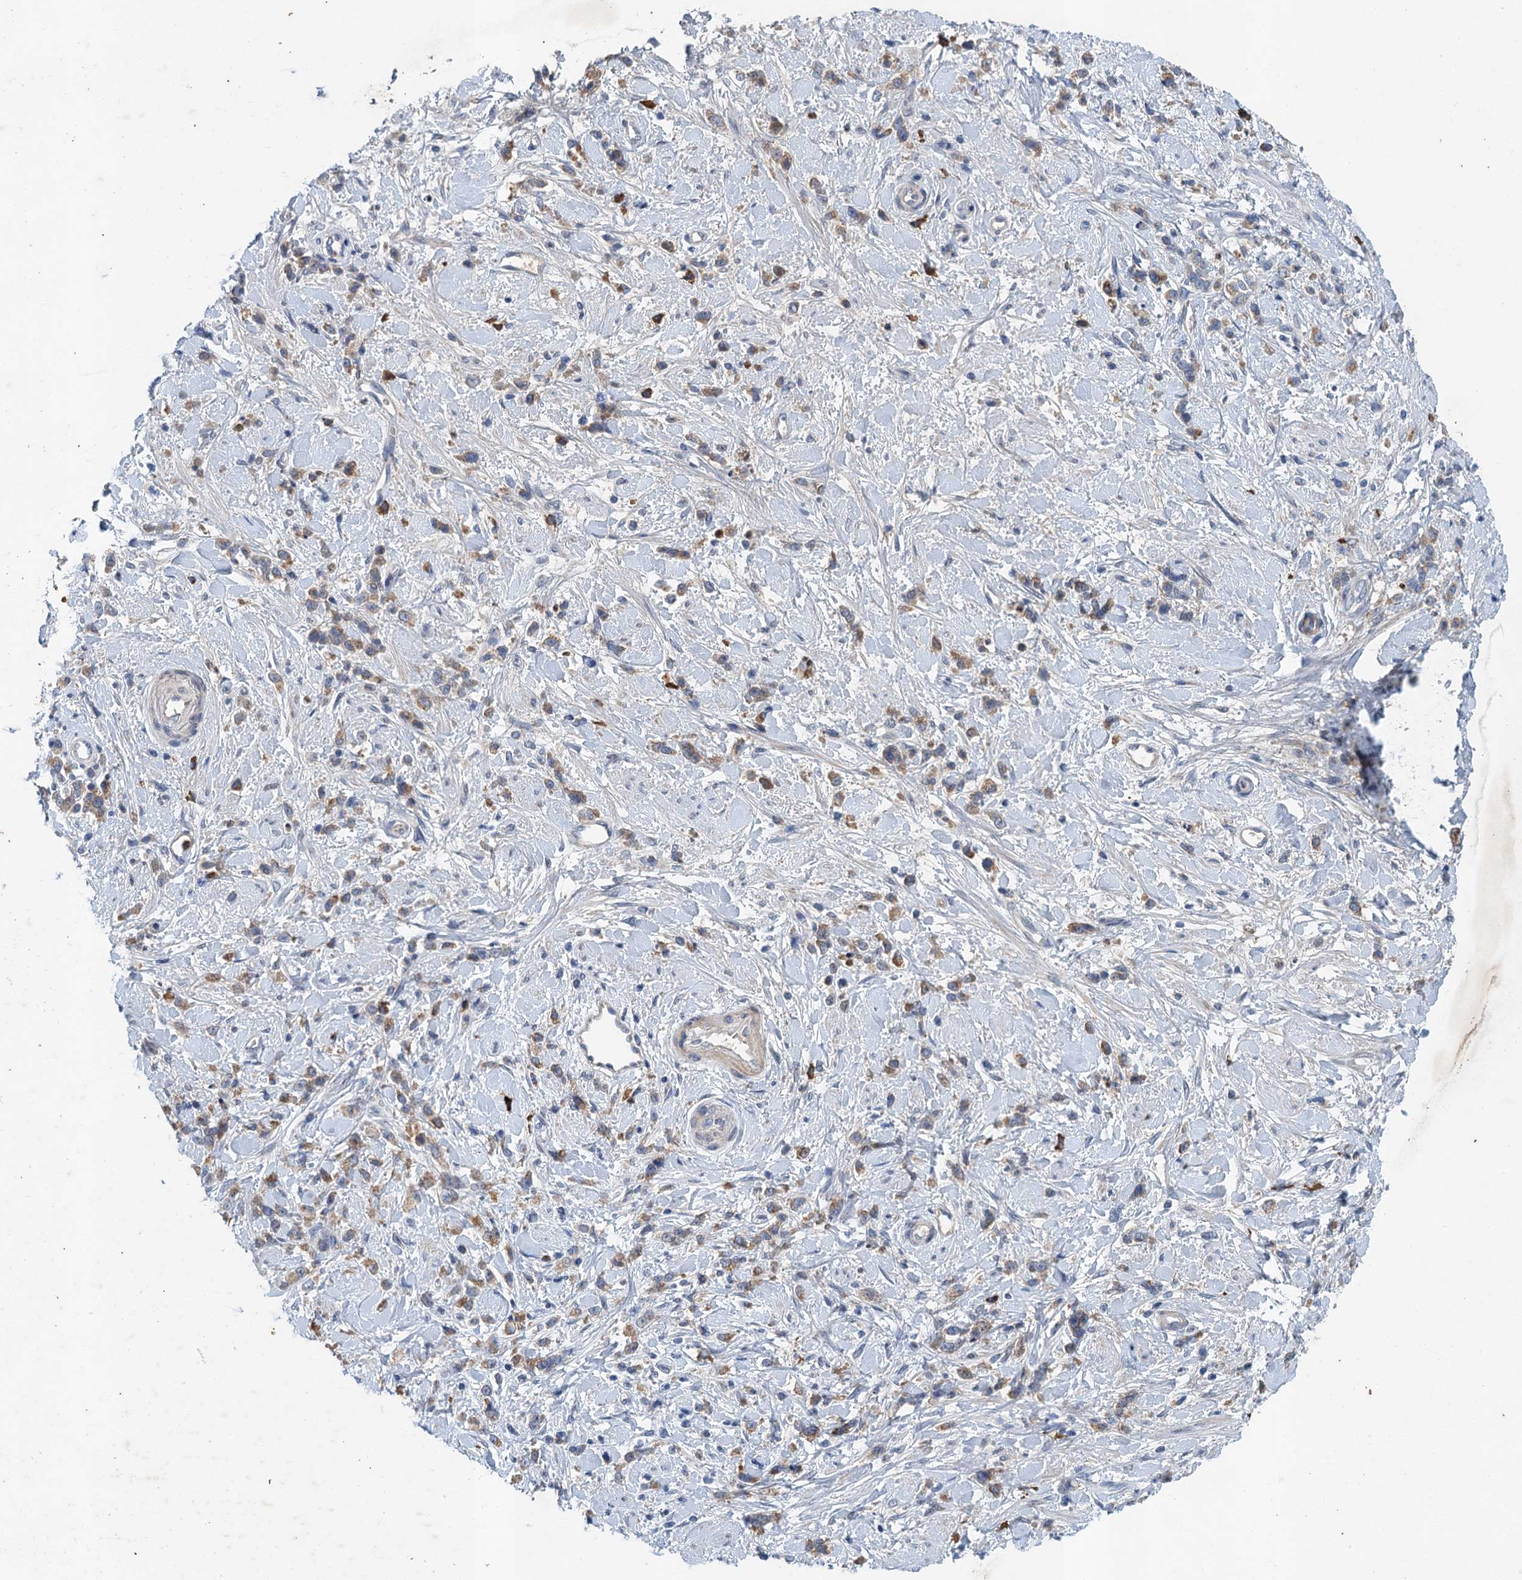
{"staining": {"intensity": "weak", "quantity": ">75%", "location": "cytoplasmic/membranous"}, "tissue": "stomach cancer", "cell_type": "Tumor cells", "image_type": "cancer", "snomed": [{"axis": "morphology", "description": "Adenocarcinoma, NOS"}, {"axis": "topography", "description": "Stomach"}], "caption": "Brown immunohistochemical staining in adenocarcinoma (stomach) exhibits weak cytoplasmic/membranous positivity in about >75% of tumor cells.", "gene": "TPCN1", "patient": {"sex": "female", "age": 60}}